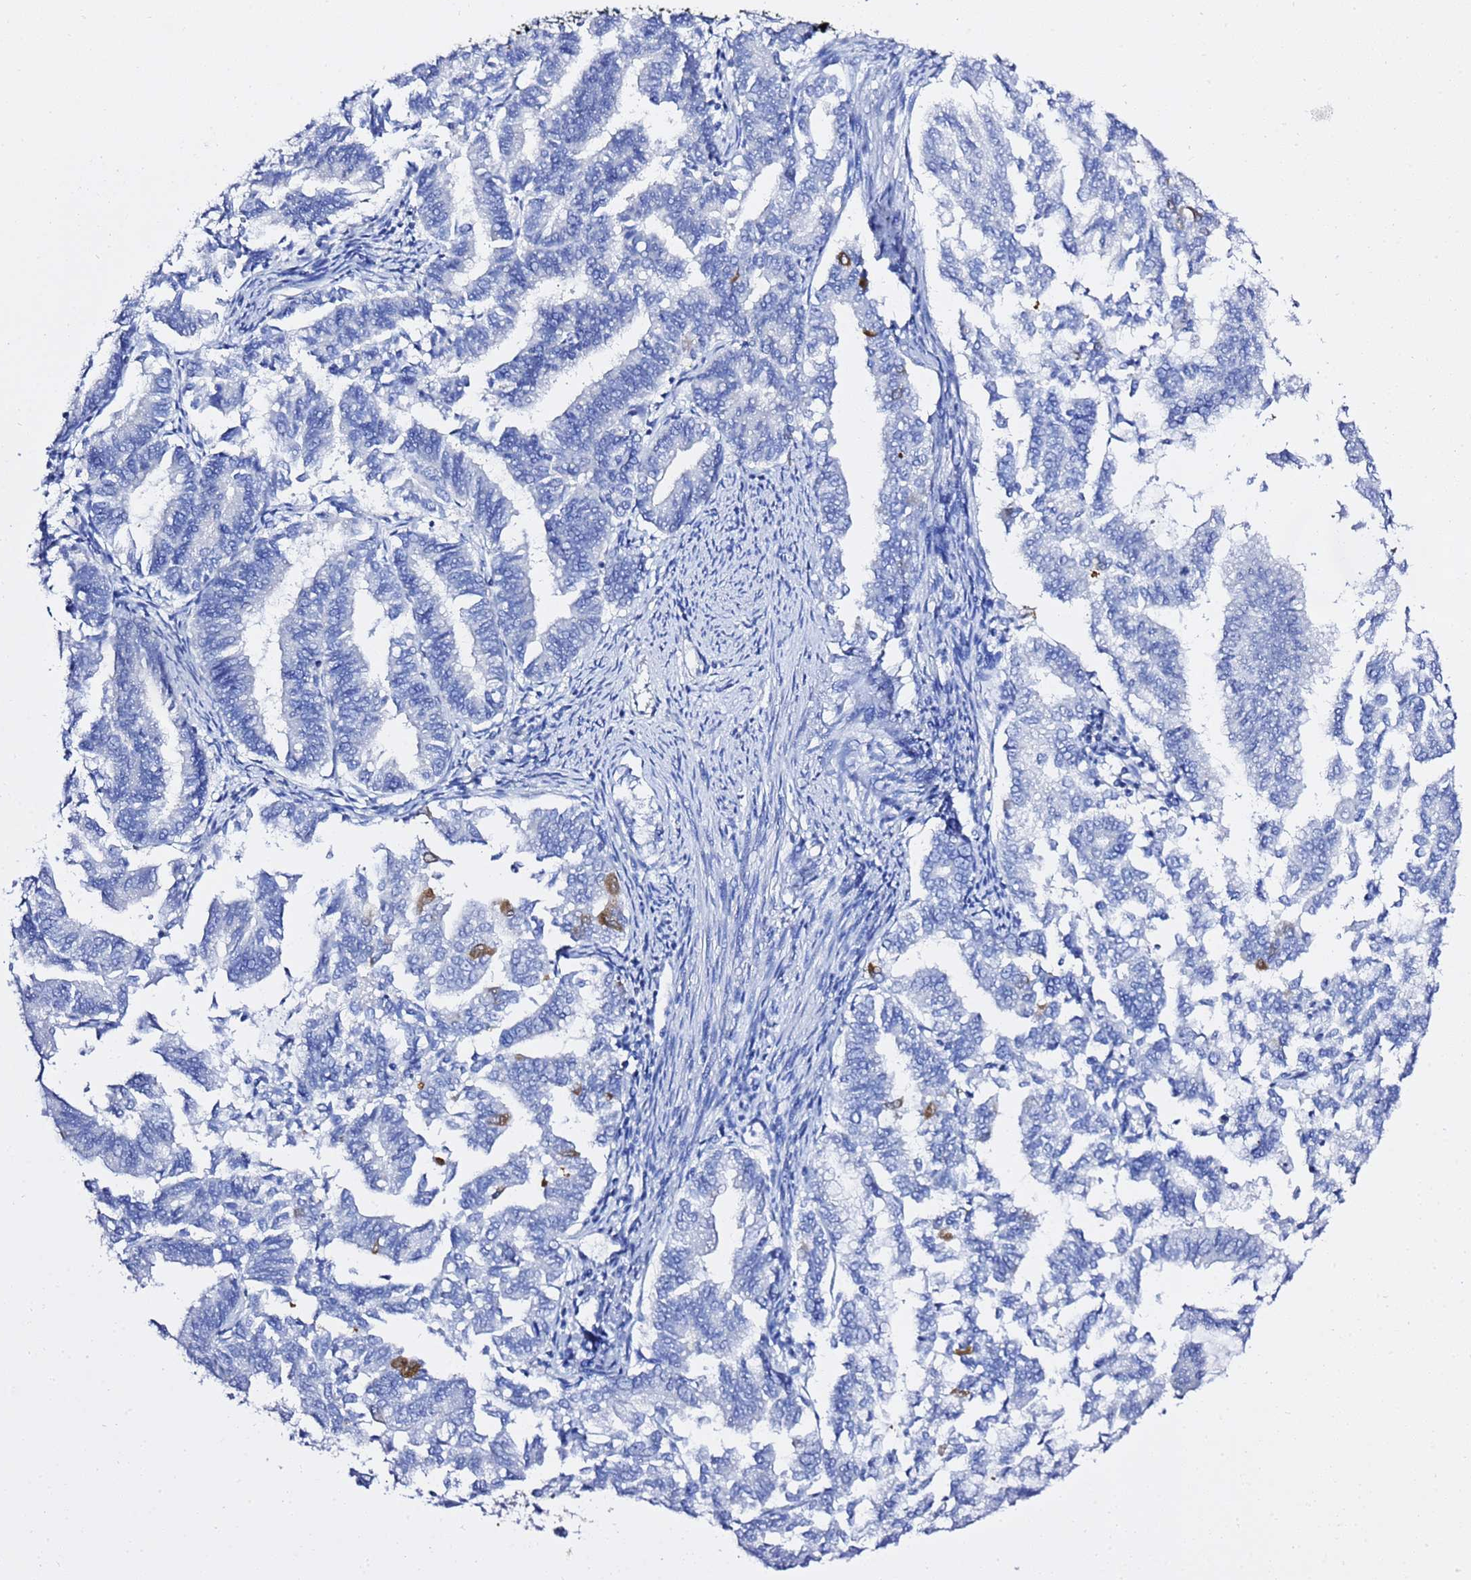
{"staining": {"intensity": "strong", "quantity": "<25%", "location": "cytoplasmic/membranous"}, "tissue": "endometrial cancer", "cell_type": "Tumor cells", "image_type": "cancer", "snomed": [{"axis": "morphology", "description": "Adenocarcinoma, NOS"}, {"axis": "topography", "description": "Endometrium"}], "caption": "A histopathology image of human endometrial cancer stained for a protein displays strong cytoplasmic/membranous brown staining in tumor cells.", "gene": "LENG1", "patient": {"sex": "female", "age": 79}}